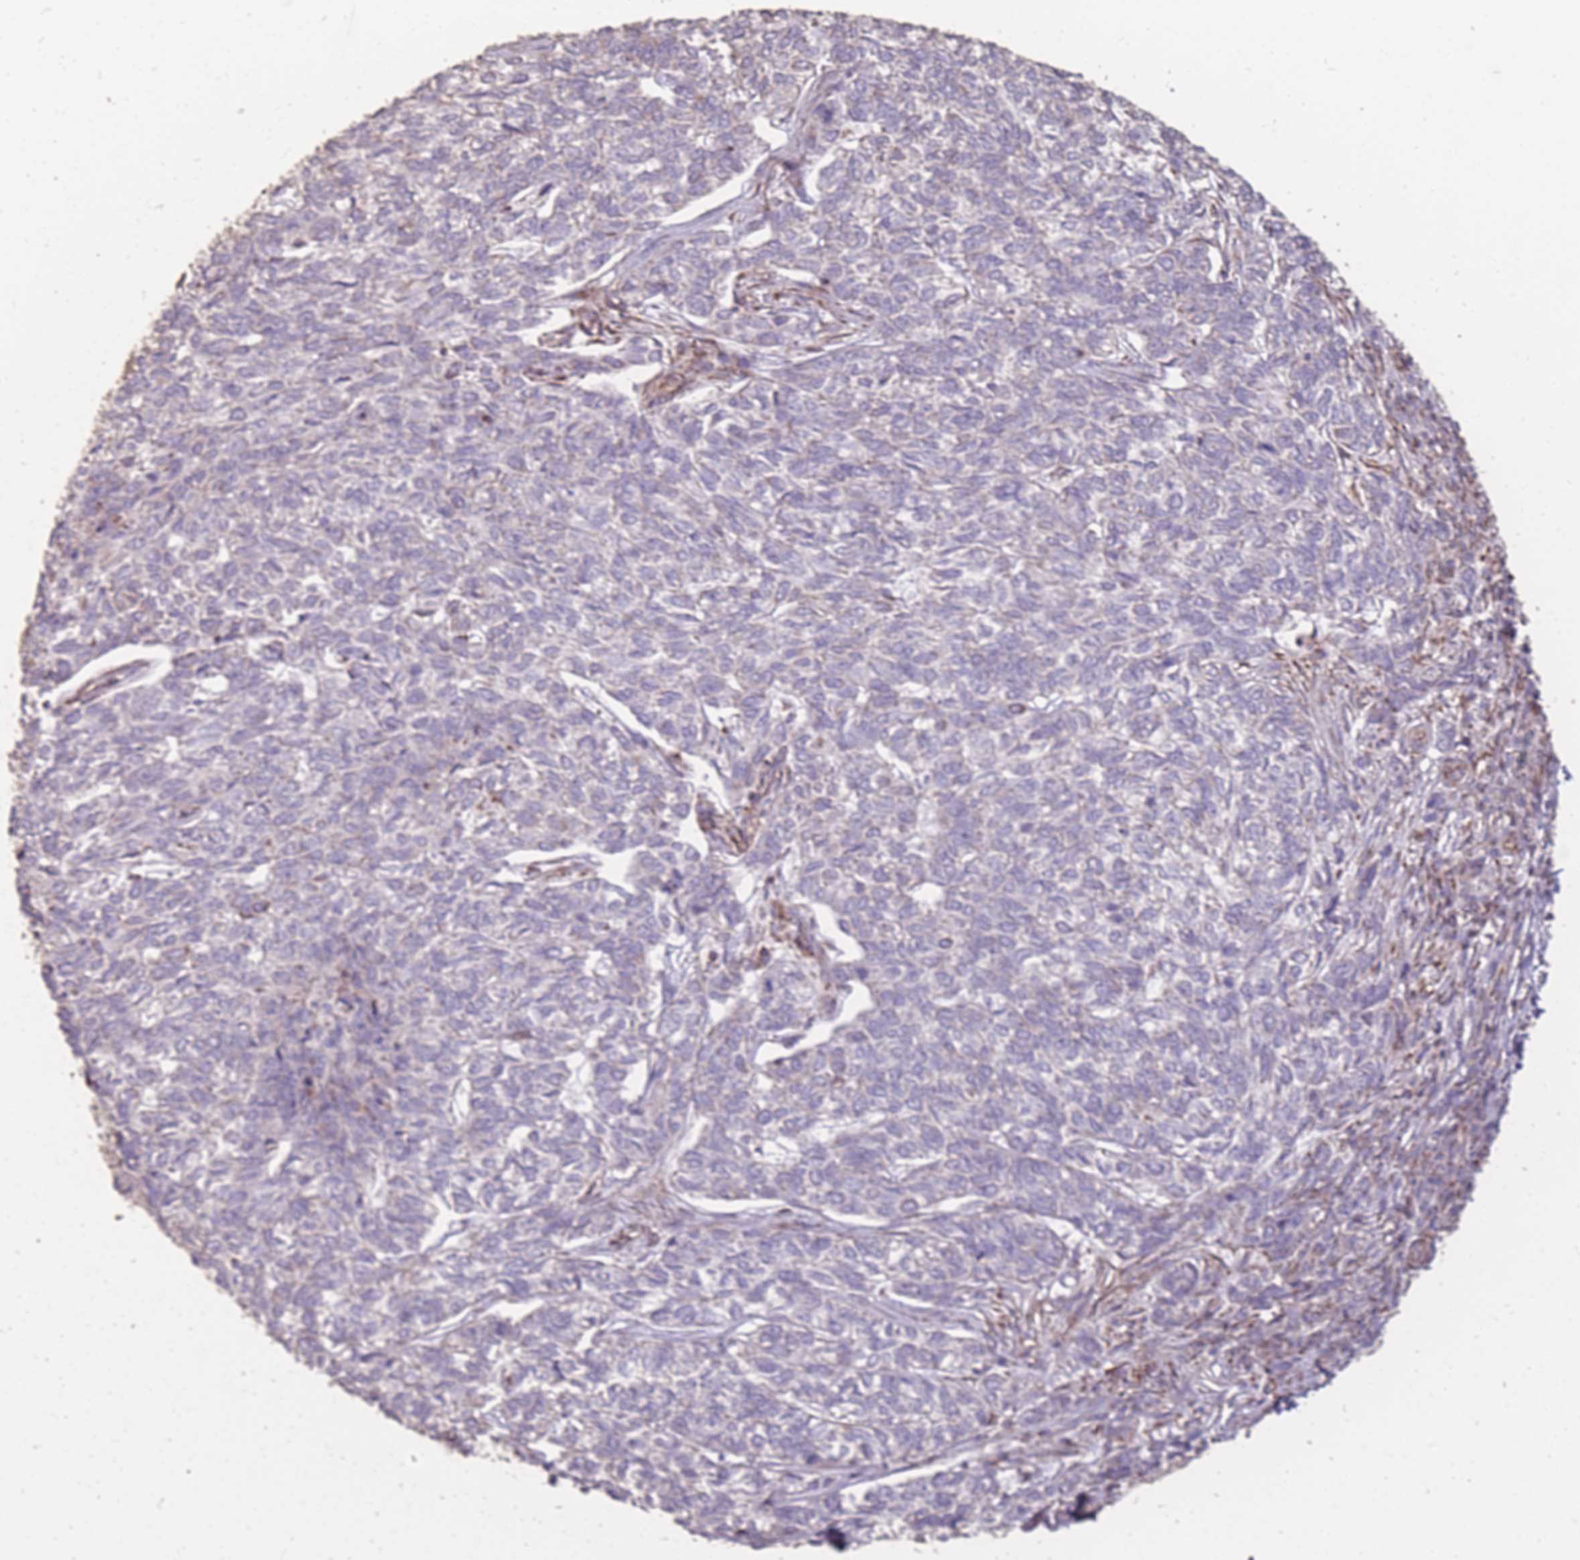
{"staining": {"intensity": "negative", "quantity": "none", "location": "none"}, "tissue": "skin cancer", "cell_type": "Tumor cells", "image_type": "cancer", "snomed": [{"axis": "morphology", "description": "Basal cell carcinoma"}, {"axis": "topography", "description": "Skin"}], "caption": "The histopathology image demonstrates no significant expression in tumor cells of skin basal cell carcinoma.", "gene": "CNOT8", "patient": {"sex": "female", "age": 65}}